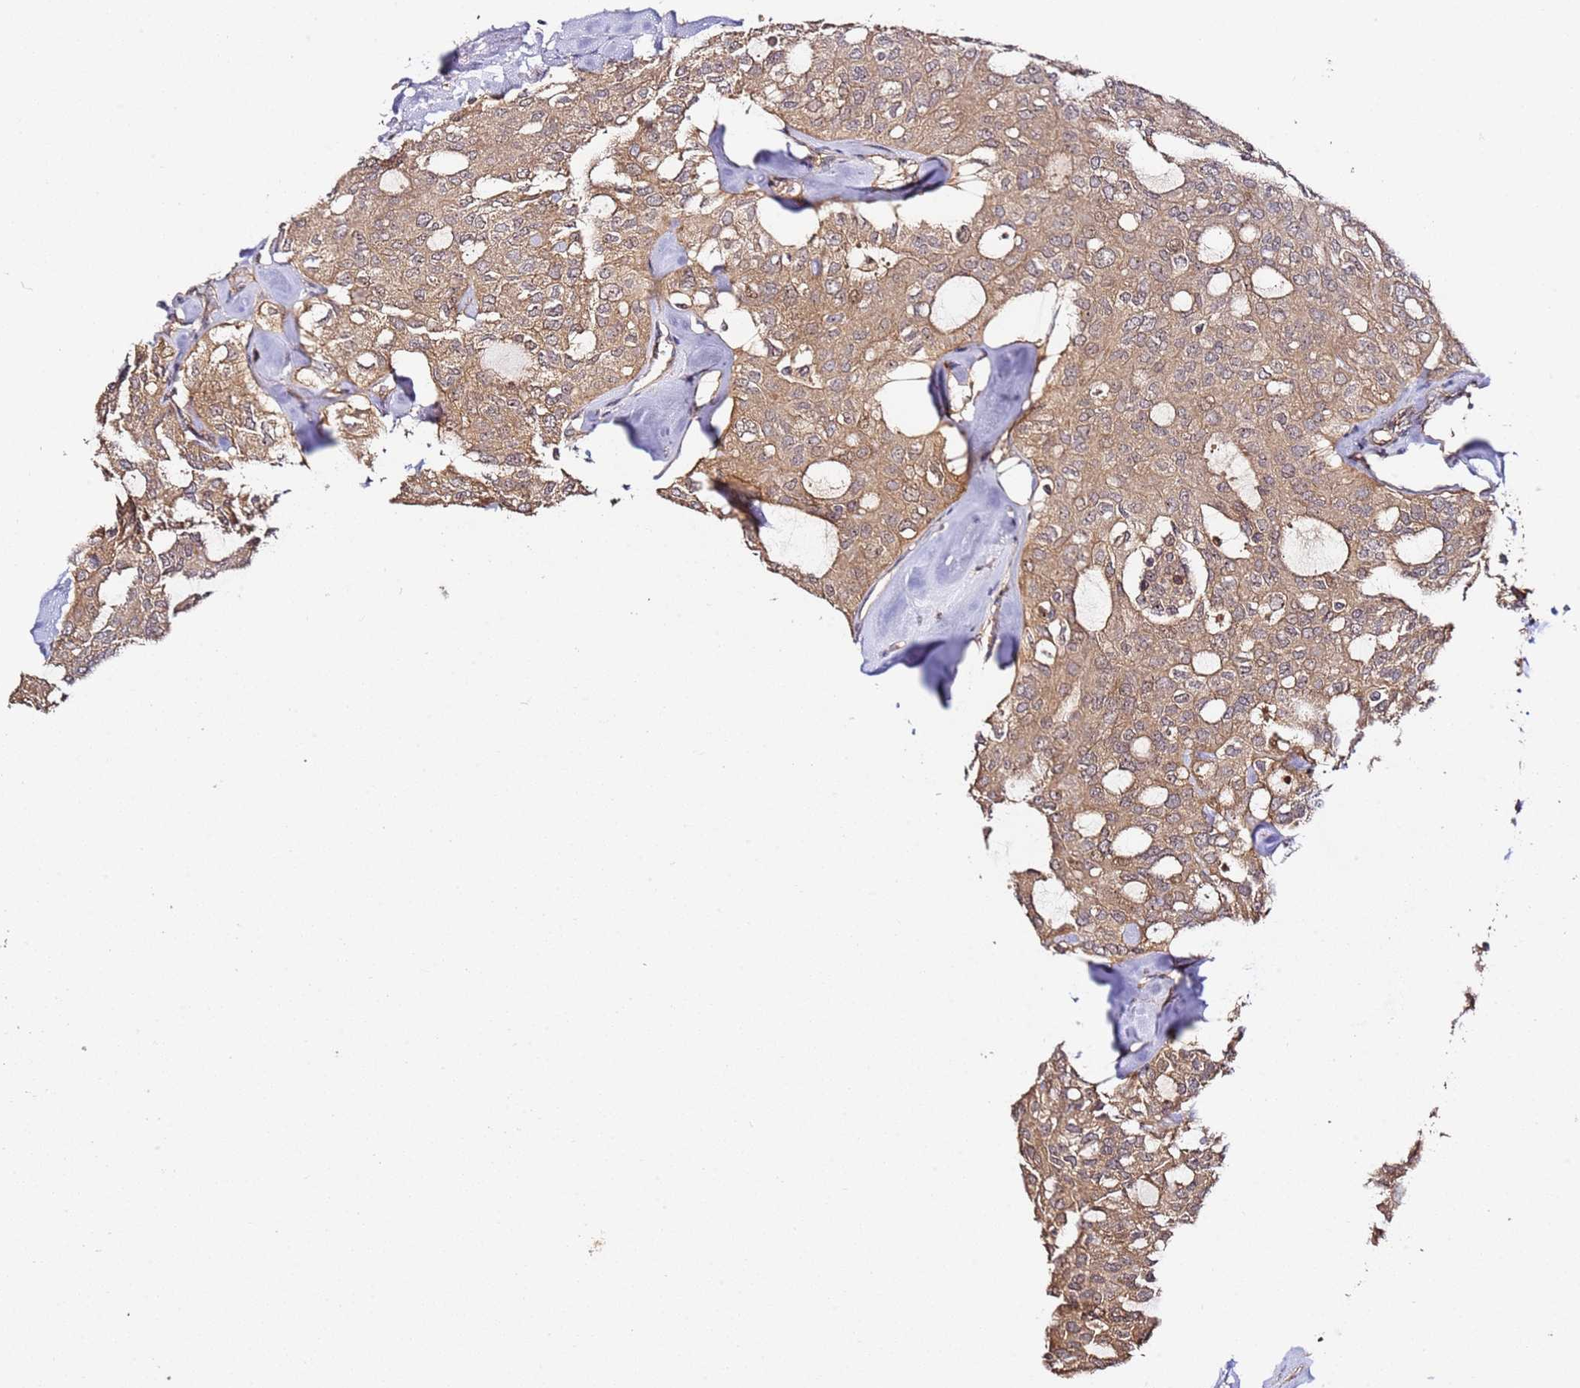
{"staining": {"intensity": "moderate", "quantity": ">75%", "location": "cytoplasmic/membranous"}, "tissue": "thyroid cancer", "cell_type": "Tumor cells", "image_type": "cancer", "snomed": [{"axis": "morphology", "description": "Follicular adenoma carcinoma, NOS"}, {"axis": "topography", "description": "Thyroid gland"}], "caption": "Human thyroid cancer stained for a protein (brown) displays moderate cytoplasmic/membranous positive positivity in about >75% of tumor cells.", "gene": "DDX27", "patient": {"sex": "male", "age": 75}}